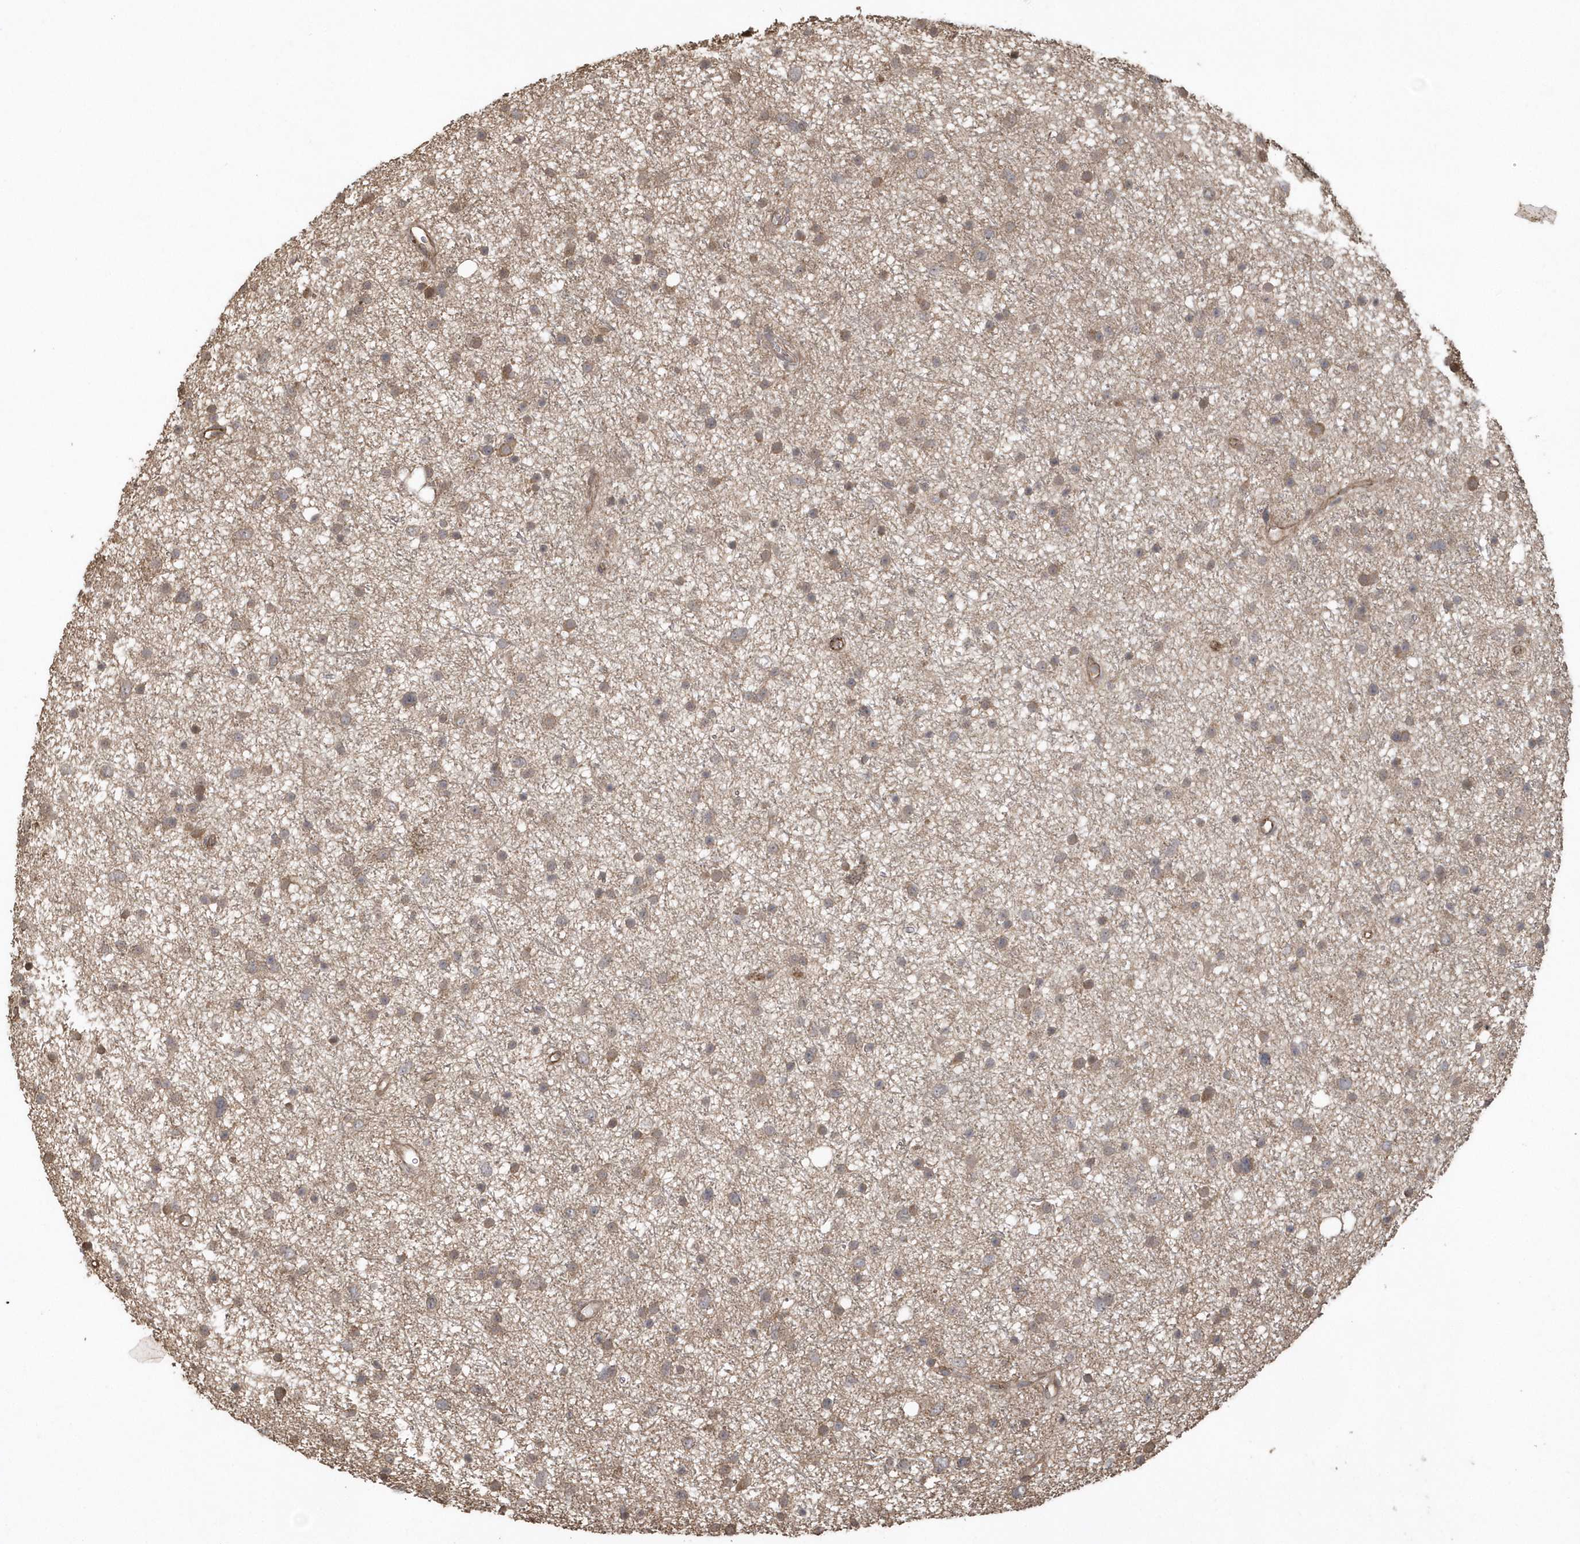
{"staining": {"intensity": "weak", "quantity": ">75%", "location": "cytoplasmic/membranous"}, "tissue": "glioma", "cell_type": "Tumor cells", "image_type": "cancer", "snomed": [{"axis": "morphology", "description": "Glioma, malignant, Low grade"}, {"axis": "topography", "description": "Cerebral cortex"}], "caption": "Glioma was stained to show a protein in brown. There is low levels of weak cytoplasmic/membranous positivity in about >75% of tumor cells.", "gene": "HERPUD1", "patient": {"sex": "female", "age": 39}}